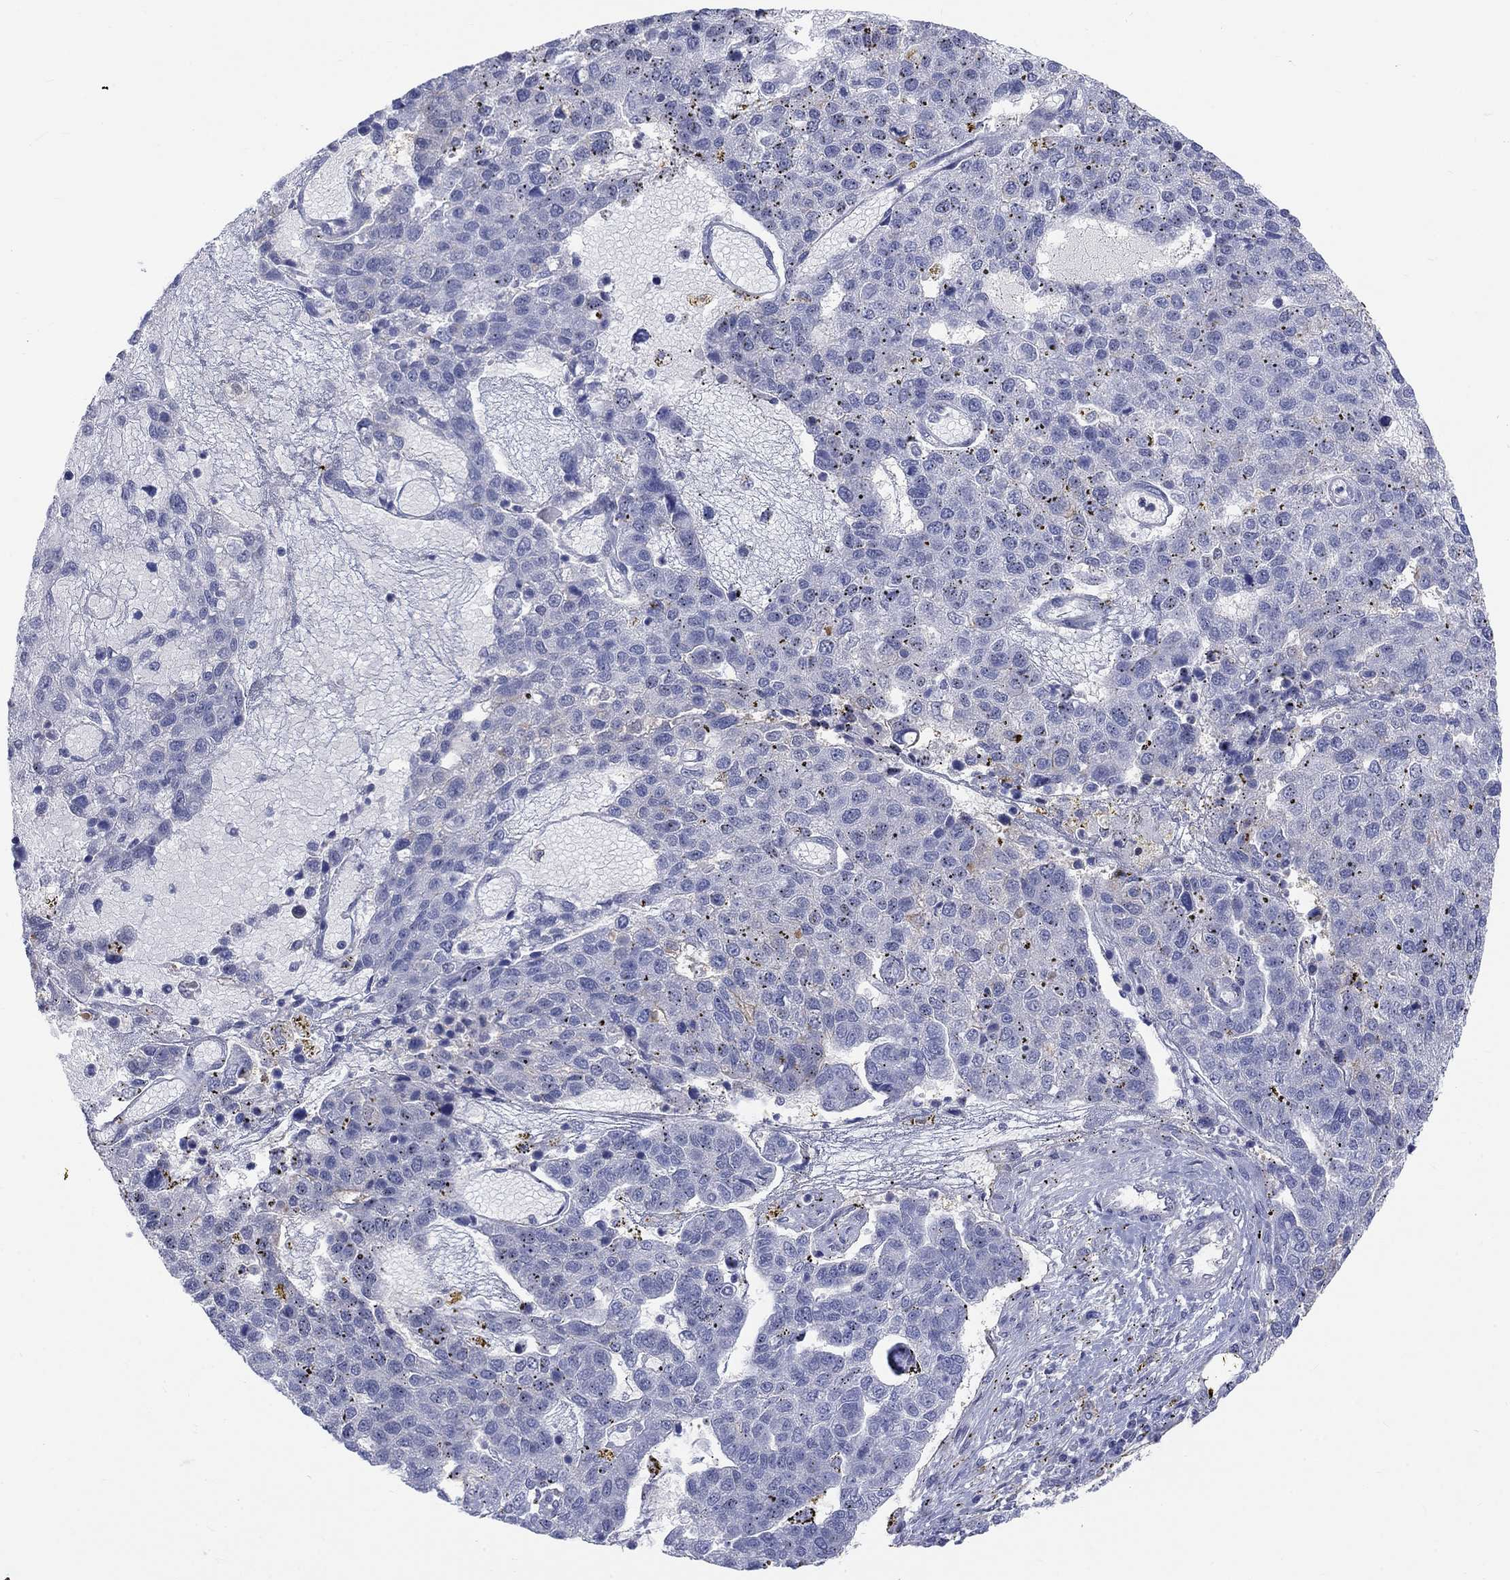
{"staining": {"intensity": "negative", "quantity": "none", "location": "none"}, "tissue": "pancreatic cancer", "cell_type": "Tumor cells", "image_type": "cancer", "snomed": [{"axis": "morphology", "description": "Adenocarcinoma, NOS"}, {"axis": "topography", "description": "Pancreas"}], "caption": "The photomicrograph reveals no significant staining in tumor cells of pancreatic cancer.", "gene": "EGFLAM", "patient": {"sex": "female", "age": 61}}